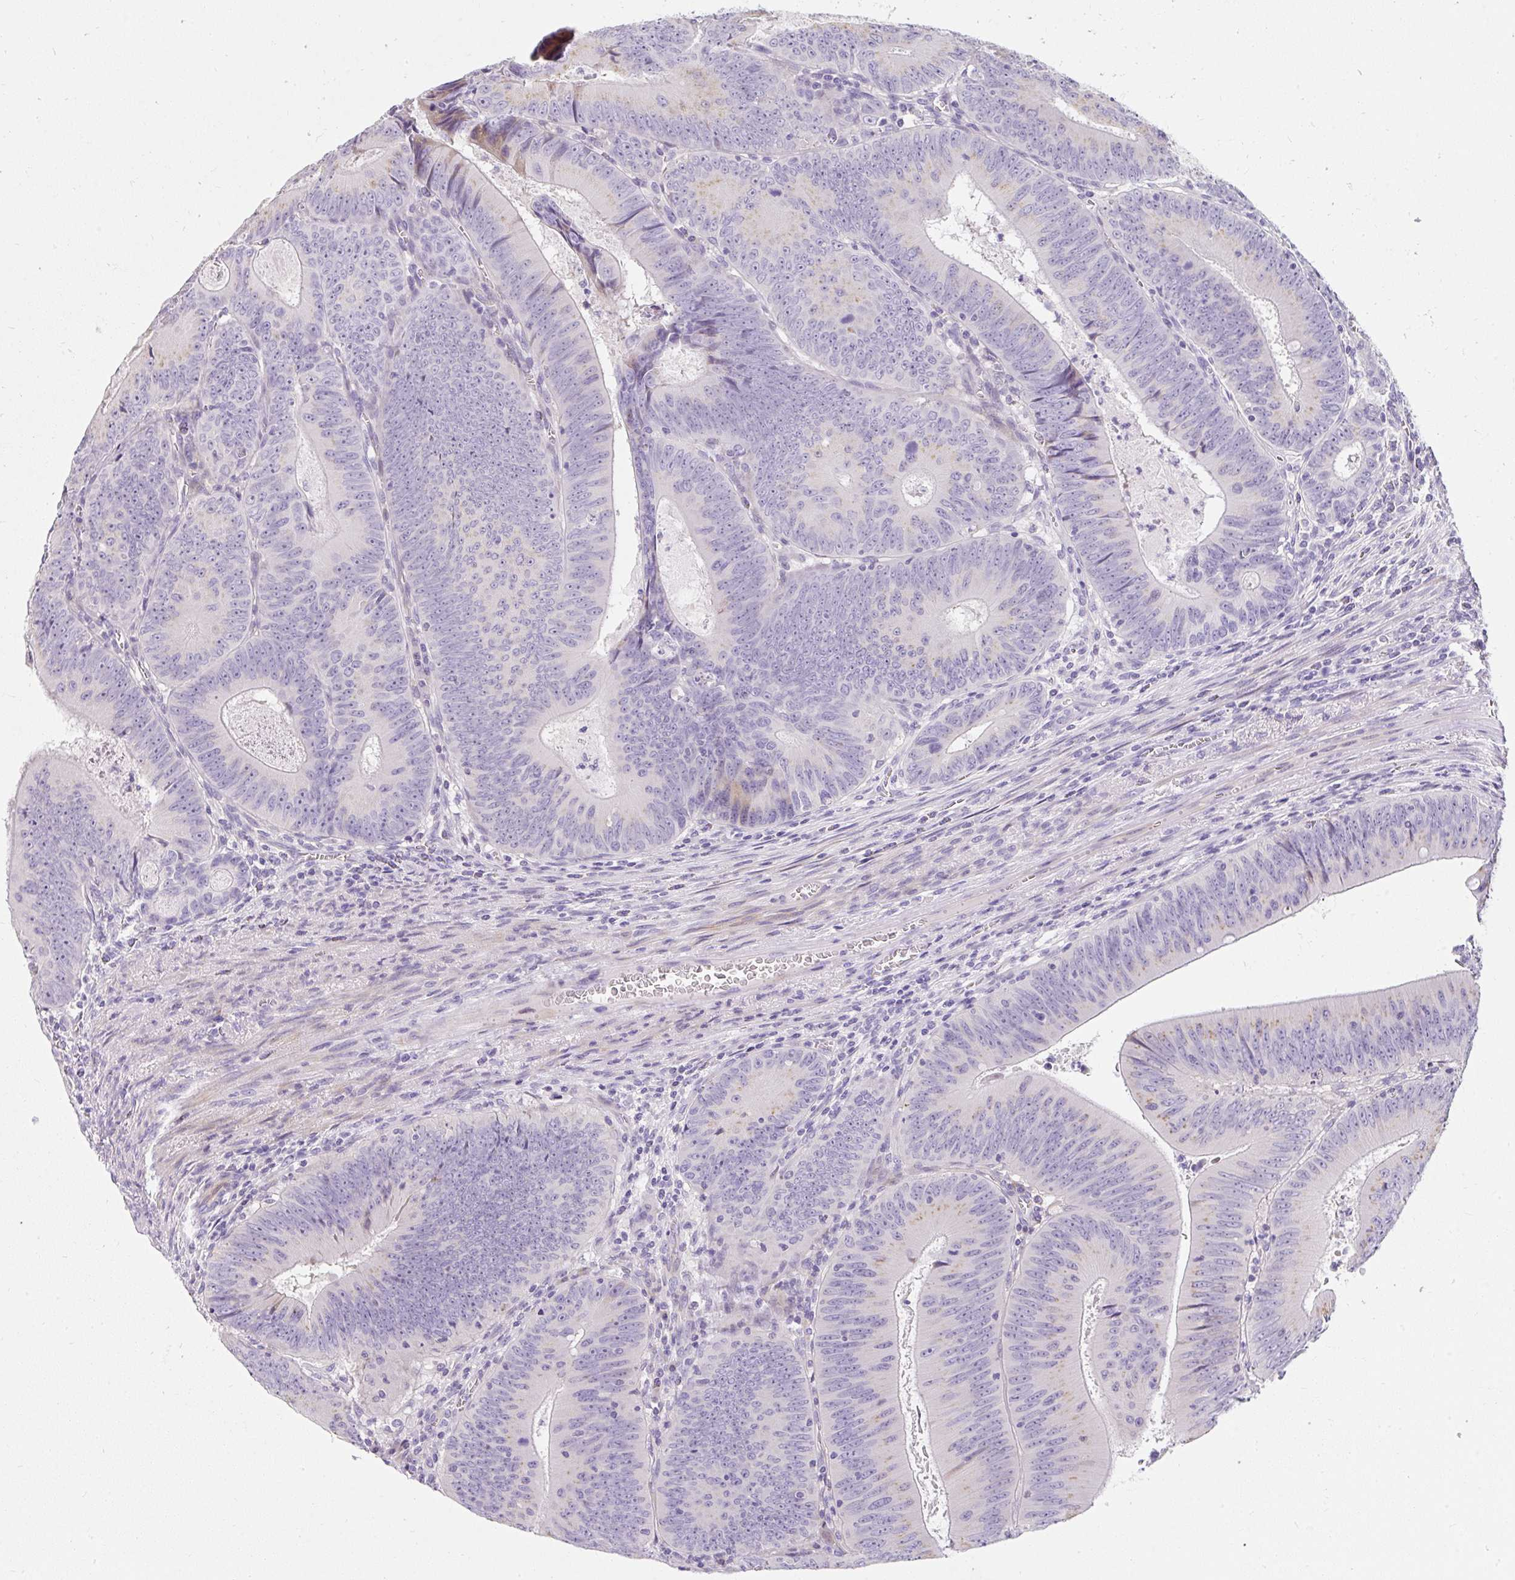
{"staining": {"intensity": "moderate", "quantity": "<25%", "location": "cytoplasmic/membranous"}, "tissue": "colorectal cancer", "cell_type": "Tumor cells", "image_type": "cancer", "snomed": [{"axis": "morphology", "description": "Adenocarcinoma, NOS"}, {"axis": "topography", "description": "Rectum"}], "caption": "Protein staining displays moderate cytoplasmic/membranous staining in about <25% of tumor cells in colorectal adenocarcinoma.", "gene": "DTX4", "patient": {"sex": "female", "age": 72}}